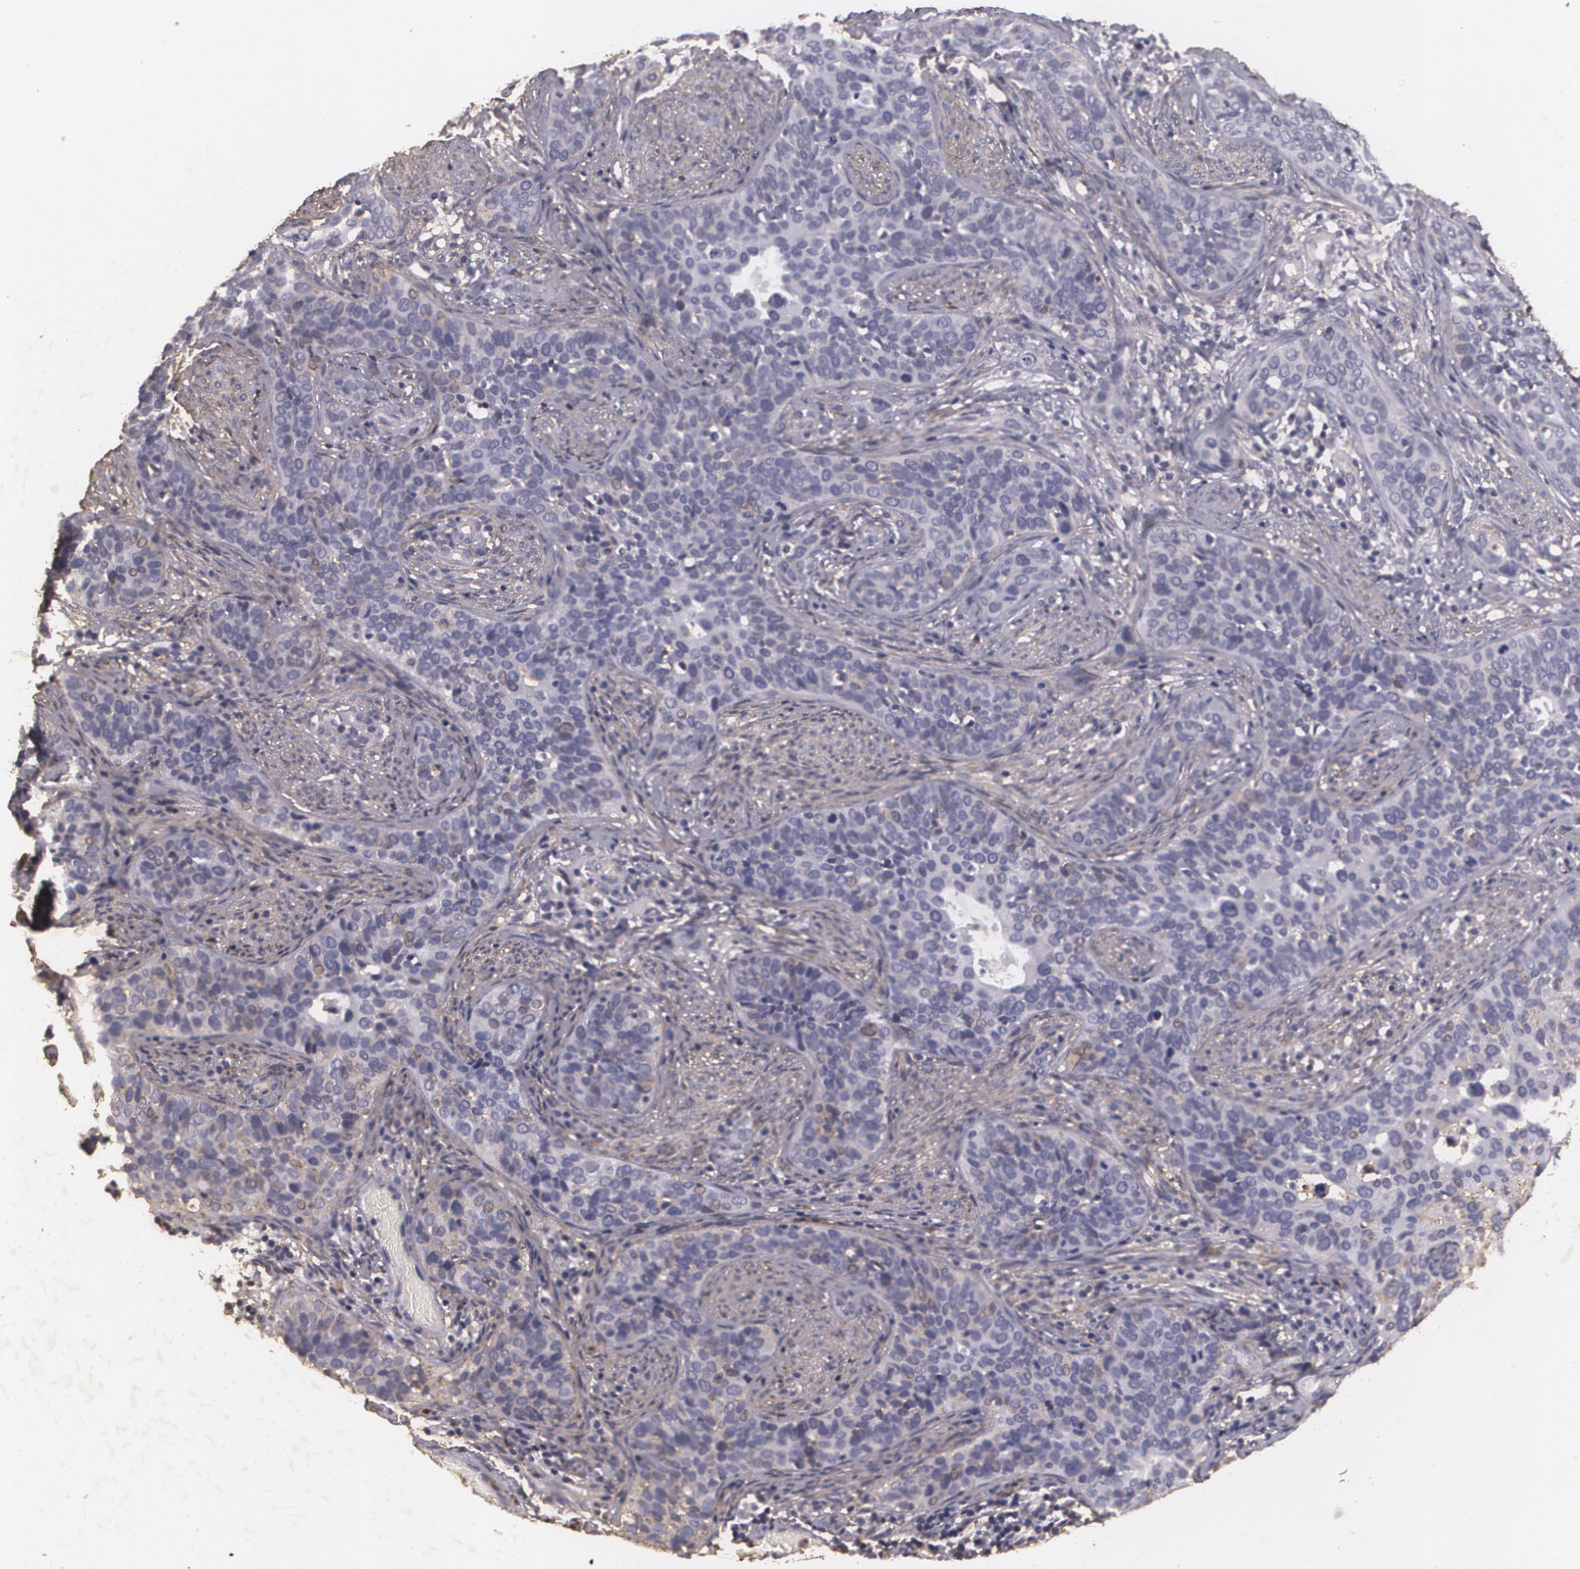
{"staining": {"intensity": "weak", "quantity": "<25%", "location": "cytoplasmic/membranous"}, "tissue": "cervical cancer", "cell_type": "Tumor cells", "image_type": "cancer", "snomed": [{"axis": "morphology", "description": "Squamous cell carcinoma, NOS"}, {"axis": "topography", "description": "Cervix"}], "caption": "There is no significant positivity in tumor cells of squamous cell carcinoma (cervical).", "gene": "KCNA4", "patient": {"sex": "female", "age": 31}}